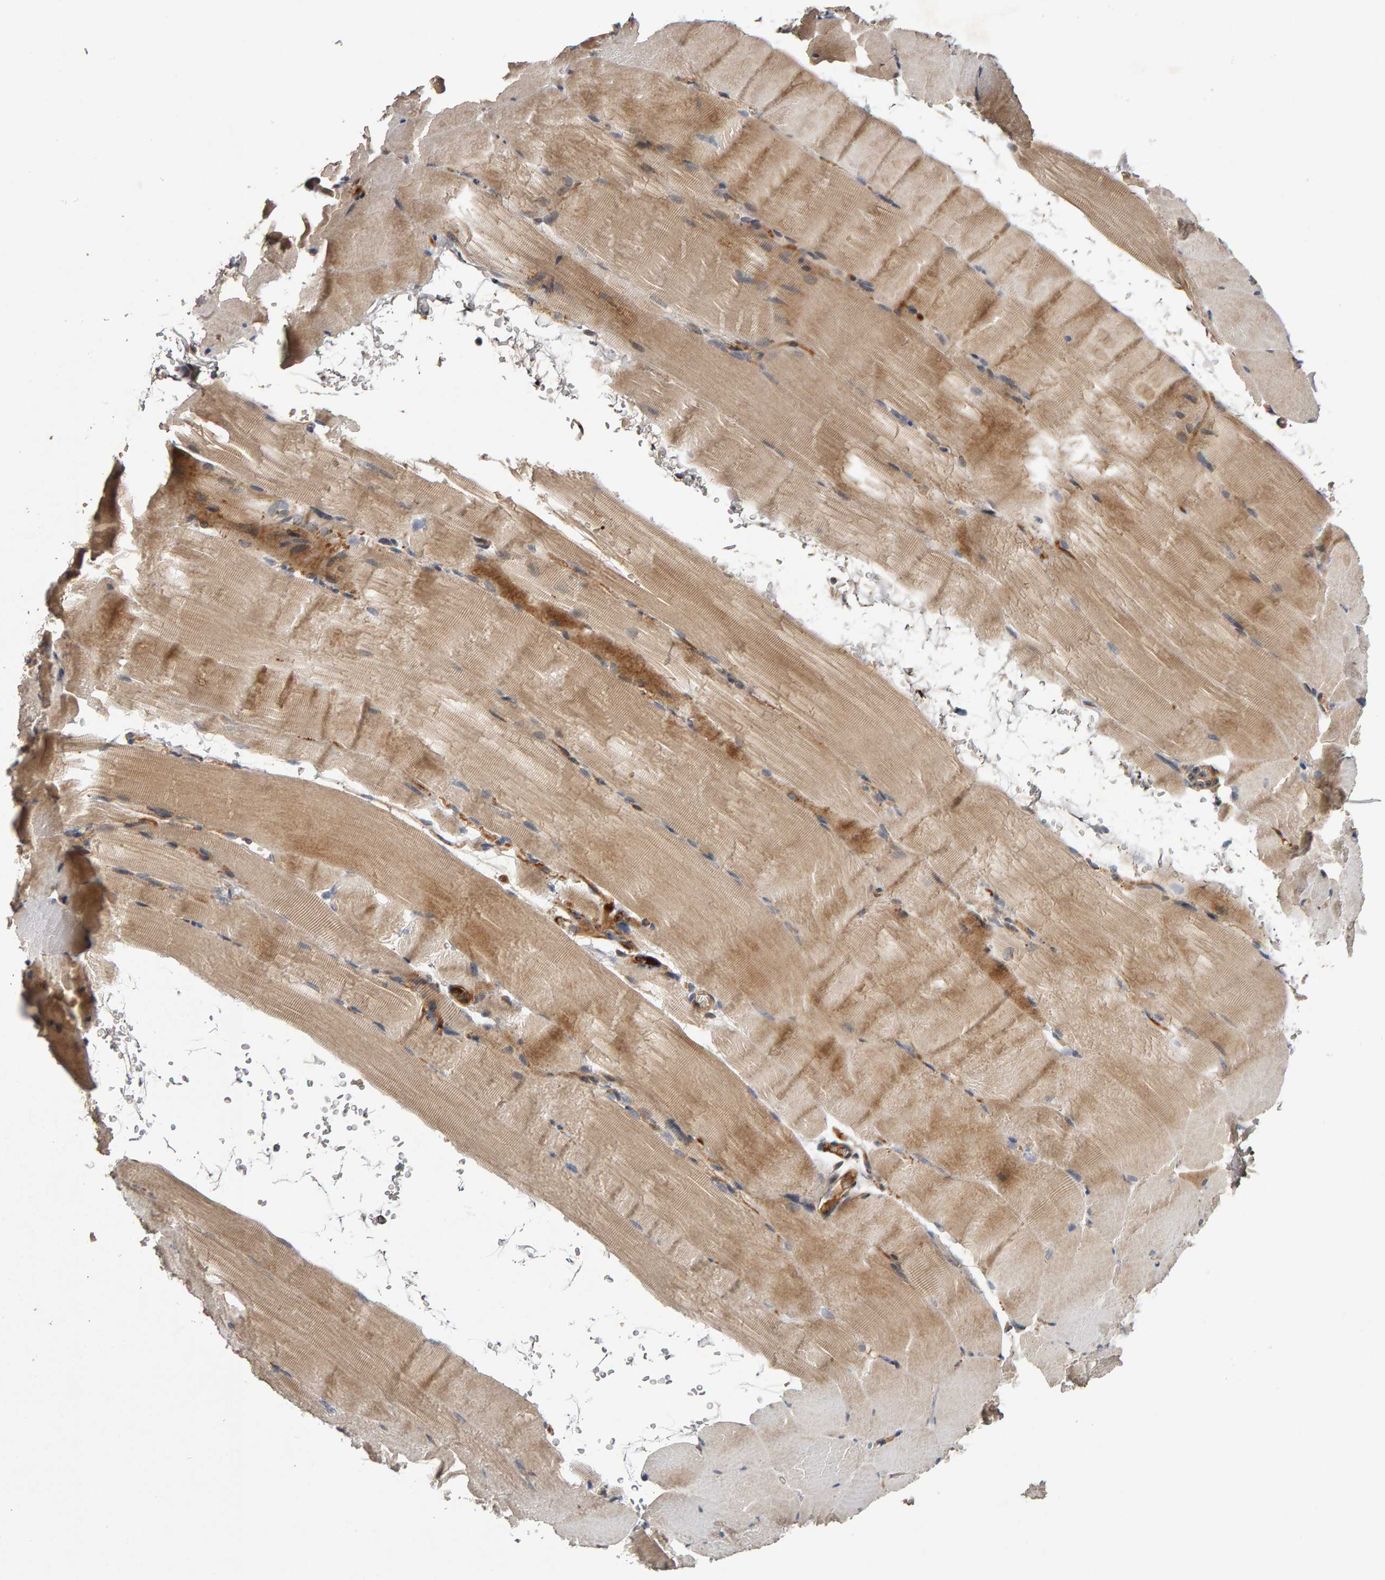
{"staining": {"intensity": "moderate", "quantity": "25%-75%", "location": "cytoplasmic/membranous"}, "tissue": "skeletal muscle", "cell_type": "Myocytes", "image_type": "normal", "snomed": [{"axis": "morphology", "description": "Normal tissue, NOS"}, {"axis": "topography", "description": "Skeletal muscle"}, {"axis": "topography", "description": "Parathyroid gland"}], "caption": "Moderate cytoplasmic/membranous positivity is present in about 25%-75% of myocytes in normal skeletal muscle. (DAB (3,3'-diaminobenzidine) IHC with brightfield microscopy, high magnification).", "gene": "CANT1", "patient": {"sex": "female", "age": 37}}